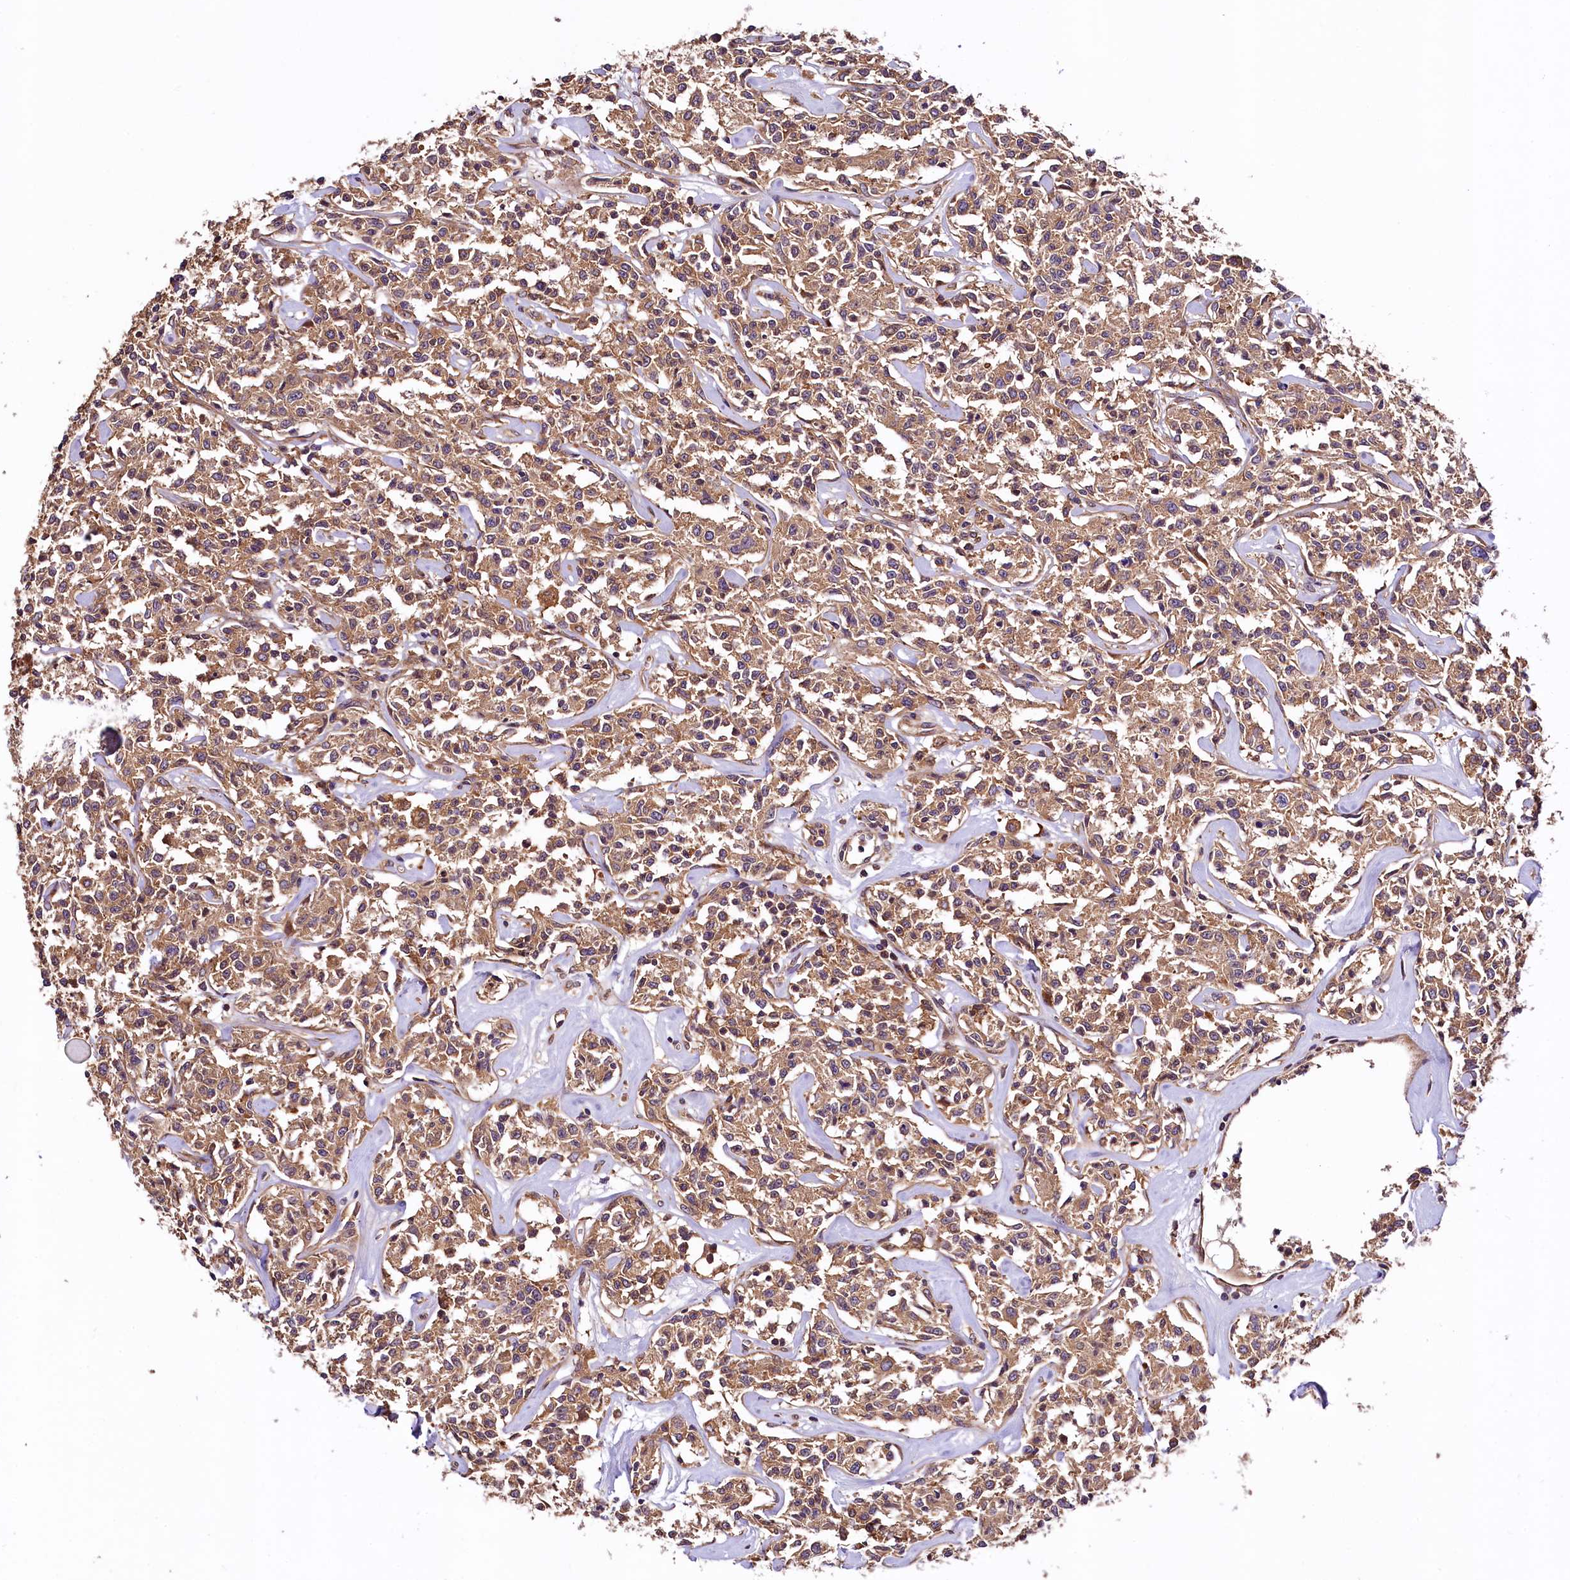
{"staining": {"intensity": "moderate", "quantity": ">75%", "location": "cytoplasmic/membranous"}, "tissue": "lymphoma", "cell_type": "Tumor cells", "image_type": "cancer", "snomed": [{"axis": "morphology", "description": "Malignant lymphoma, non-Hodgkin's type, Low grade"}, {"axis": "topography", "description": "Small intestine"}], "caption": "Malignant lymphoma, non-Hodgkin's type (low-grade) was stained to show a protein in brown. There is medium levels of moderate cytoplasmic/membranous staining in about >75% of tumor cells. (Brightfield microscopy of DAB IHC at high magnification).", "gene": "VPS35", "patient": {"sex": "female", "age": 59}}